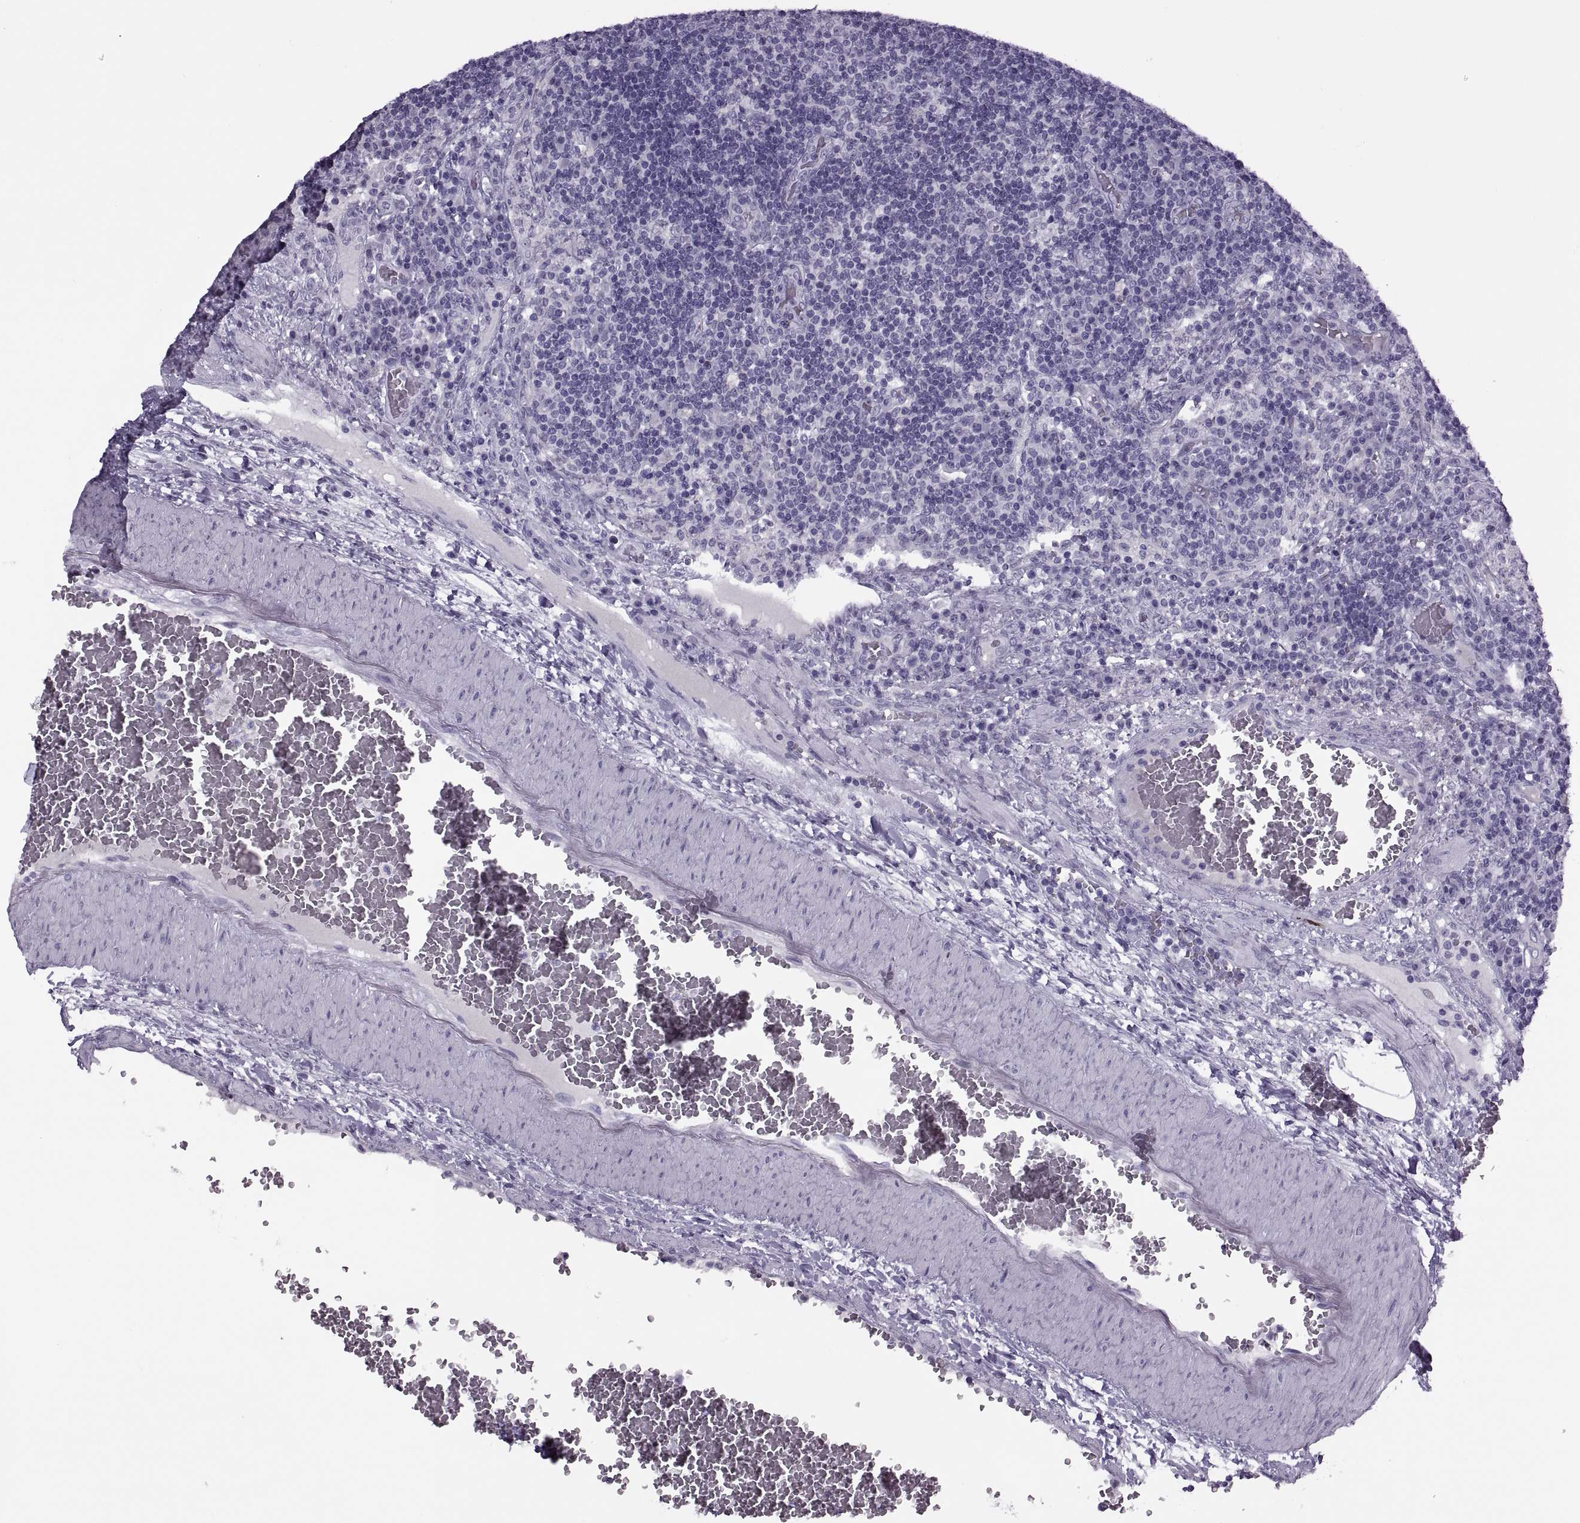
{"staining": {"intensity": "negative", "quantity": "none", "location": "none"}, "tissue": "lymph node", "cell_type": "Germinal center cells", "image_type": "normal", "snomed": [{"axis": "morphology", "description": "Normal tissue, NOS"}, {"axis": "topography", "description": "Lymph node"}], "caption": "Immunohistochemistry image of benign lymph node: lymph node stained with DAB reveals no significant protein staining in germinal center cells.", "gene": "FAM24A", "patient": {"sex": "male", "age": 63}}